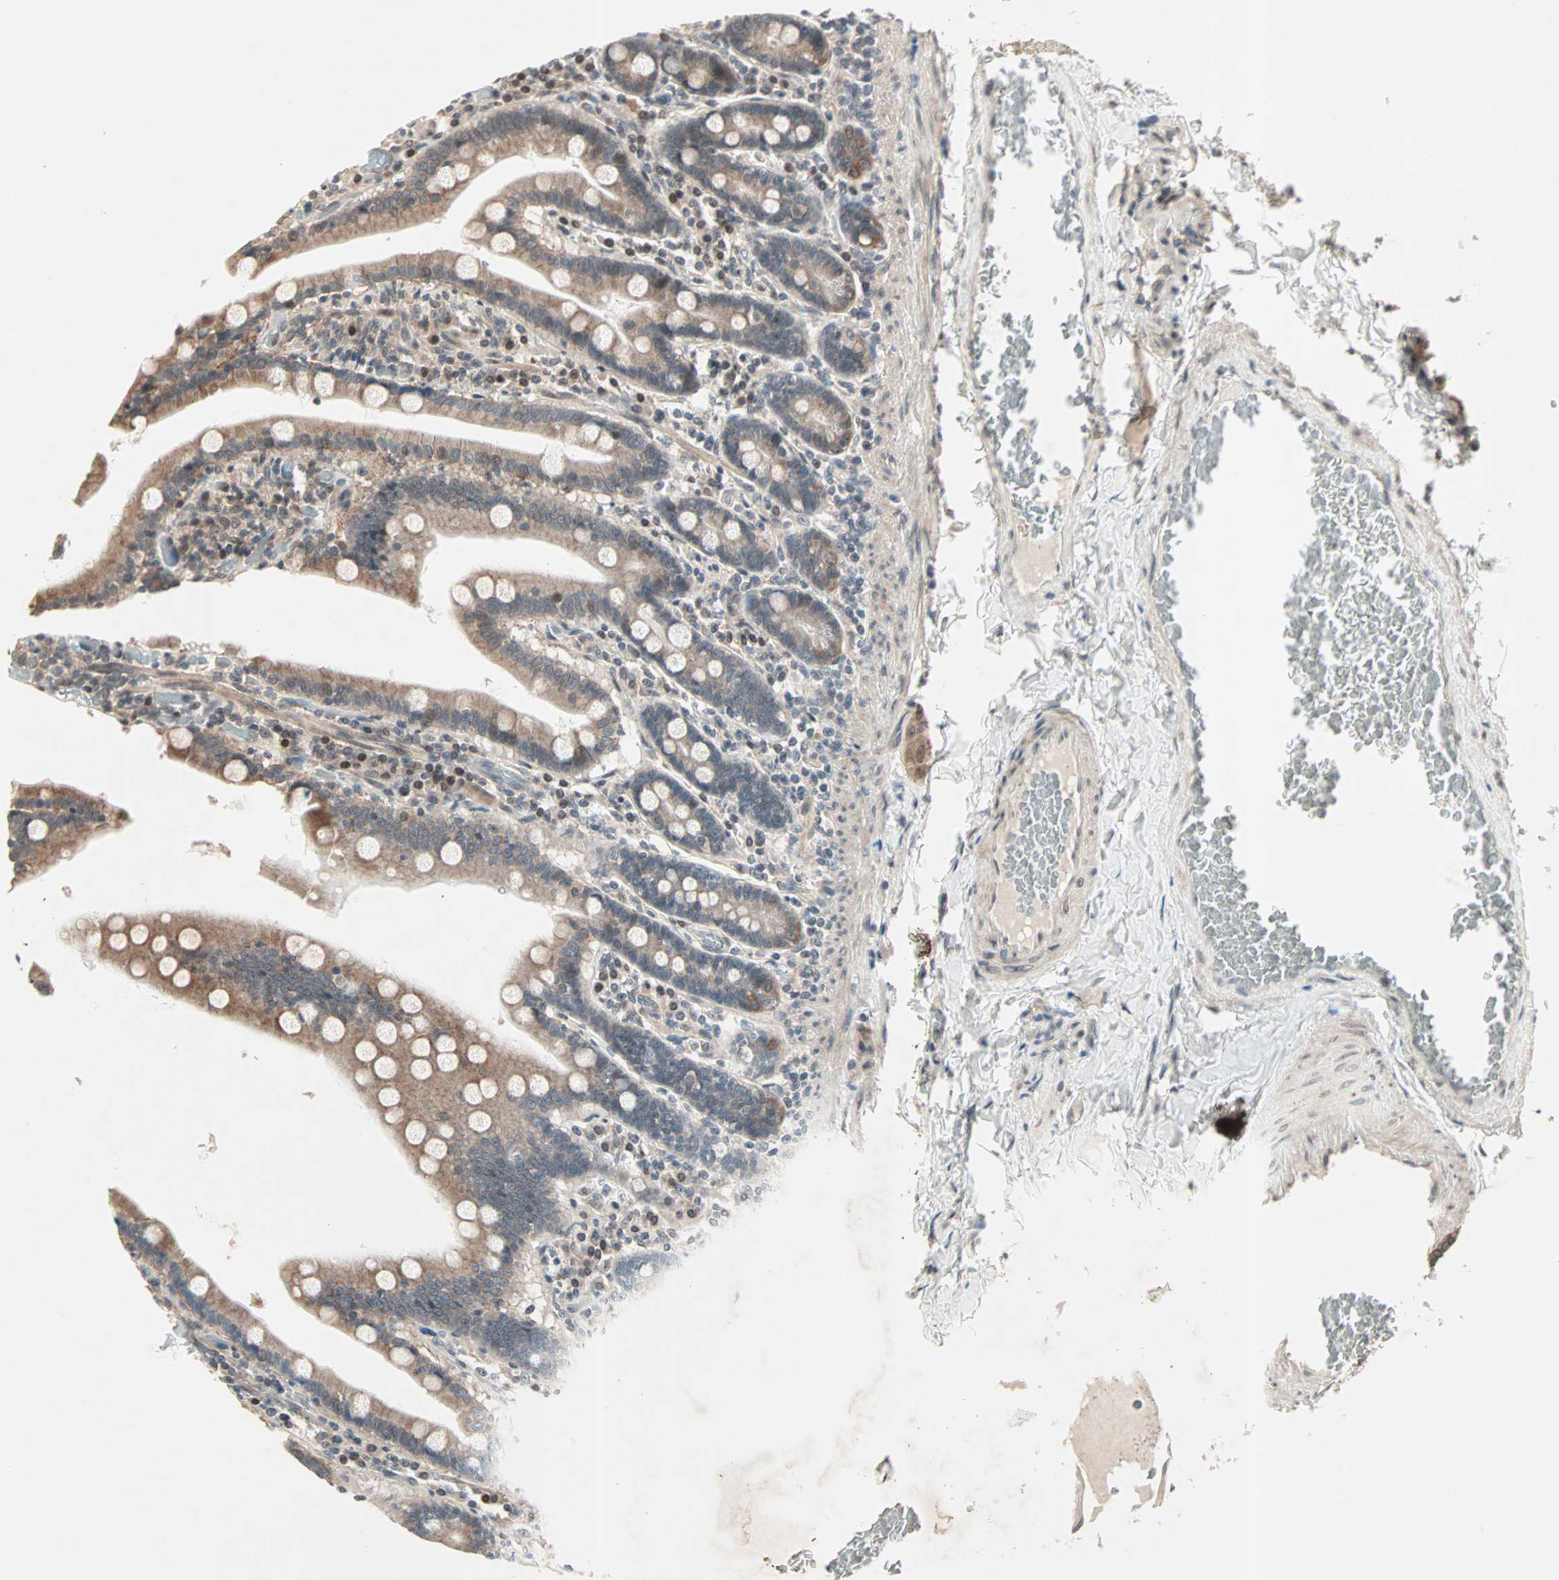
{"staining": {"intensity": "moderate", "quantity": "25%-75%", "location": "cytoplasmic/membranous"}, "tissue": "duodenum", "cell_type": "Glandular cells", "image_type": "normal", "snomed": [{"axis": "morphology", "description": "Normal tissue, NOS"}, {"axis": "topography", "description": "Duodenum"}], "caption": "IHC staining of unremarkable duodenum, which demonstrates medium levels of moderate cytoplasmic/membranous expression in about 25%-75% of glandular cells indicating moderate cytoplasmic/membranous protein positivity. The staining was performed using DAB (3,3'-diaminobenzidine) (brown) for protein detection and nuclei were counterstained in hematoxylin (blue).", "gene": "PGBD1", "patient": {"sex": "female", "age": 53}}